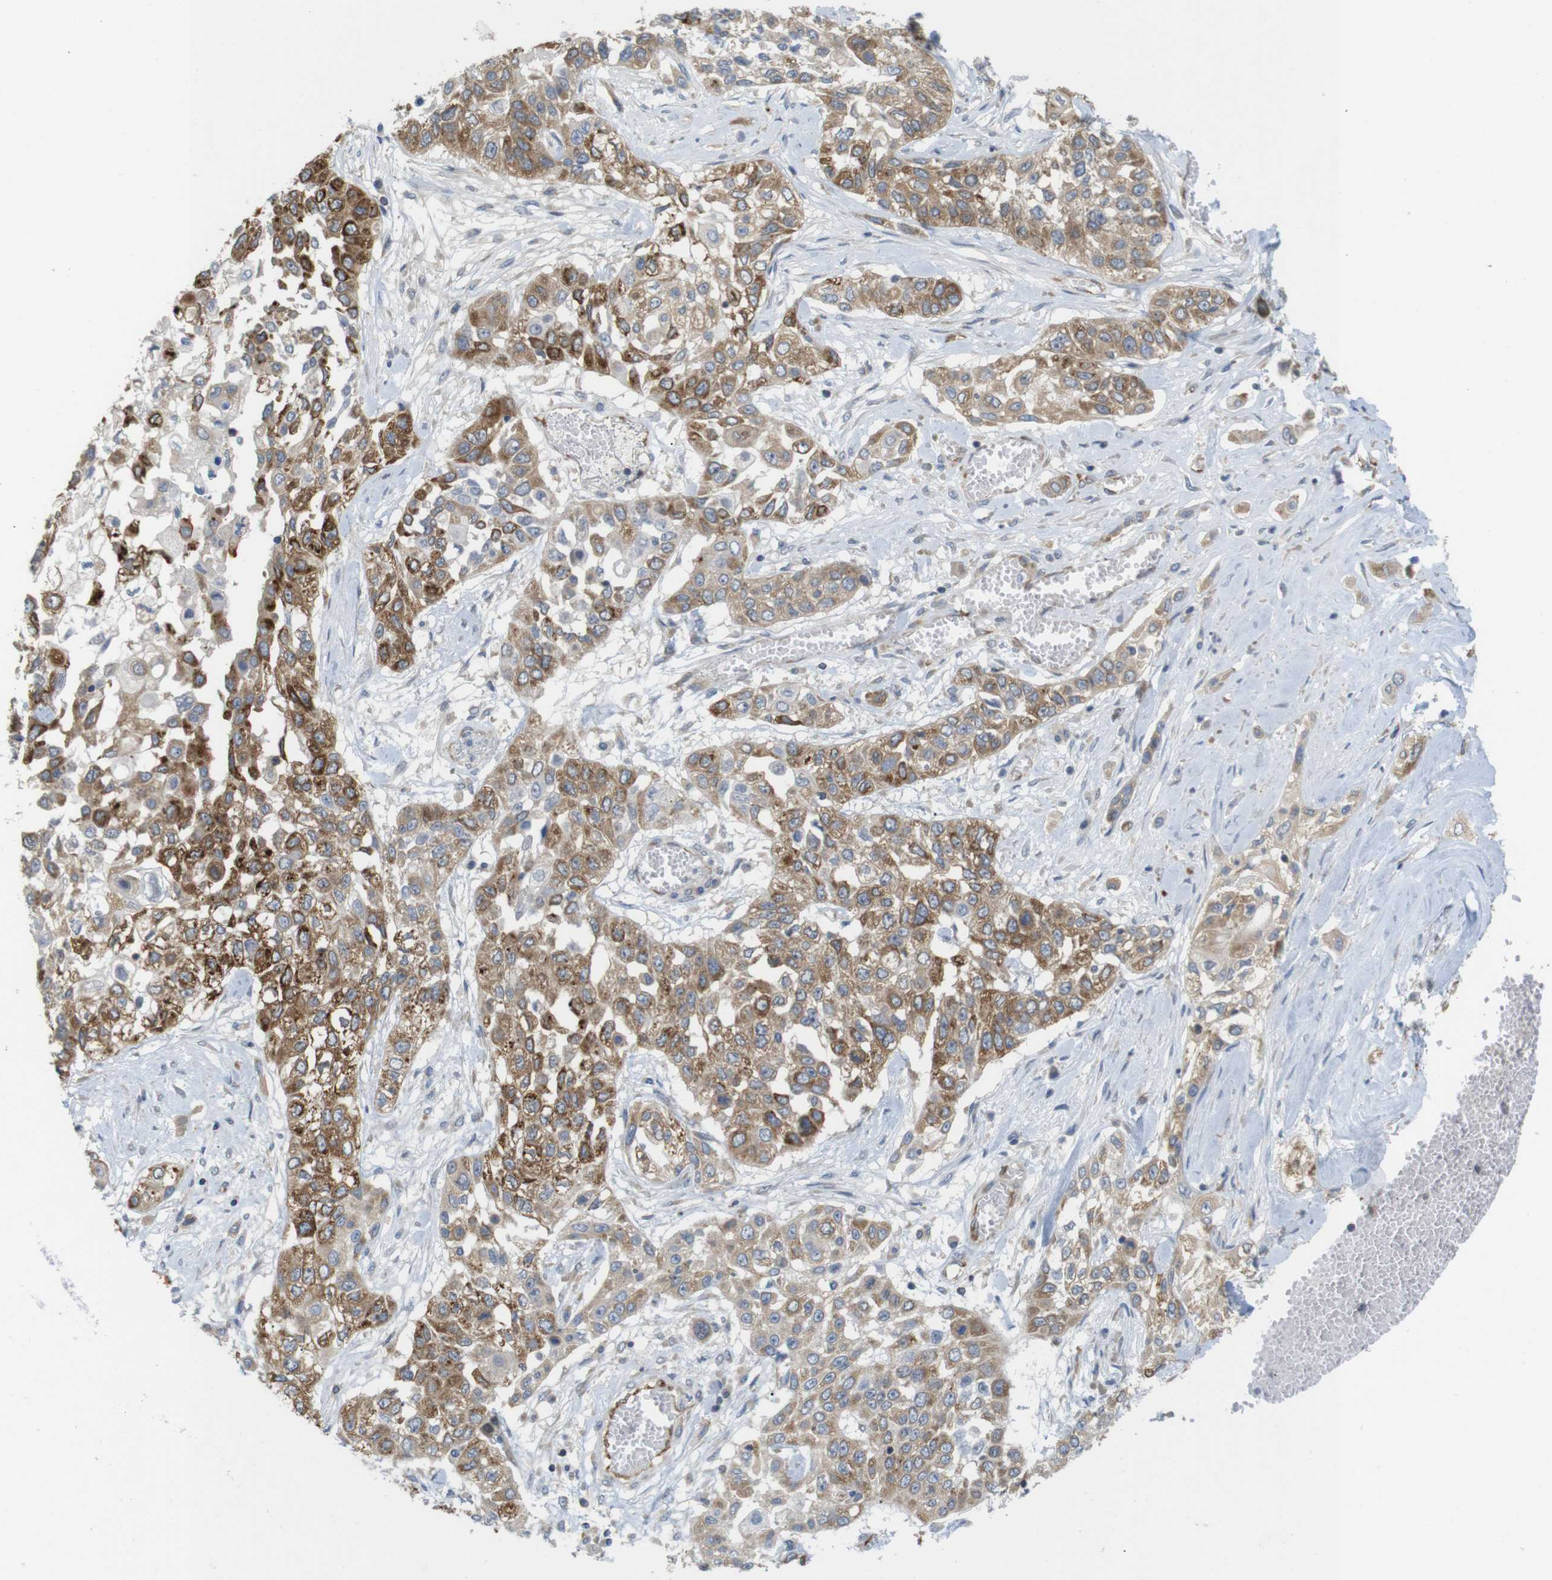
{"staining": {"intensity": "moderate", "quantity": ">75%", "location": "cytoplasmic/membranous"}, "tissue": "lung cancer", "cell_type": "Tumor cells", "image_type": "cancer", "snomed": [{"axis": "morphology", "description": "Squamous cell carcinoma, NOS"}, {"axis": "topography", "description": "Lung"}], "caption": "Protein staining of squamous cell carcinoma (lung) tissue shows moderate cytoplasmic/membranous staining in approximately >75% of tumor cells.", "gene": "PCNX2", "patient": {"sex": "male", "age": 71}}